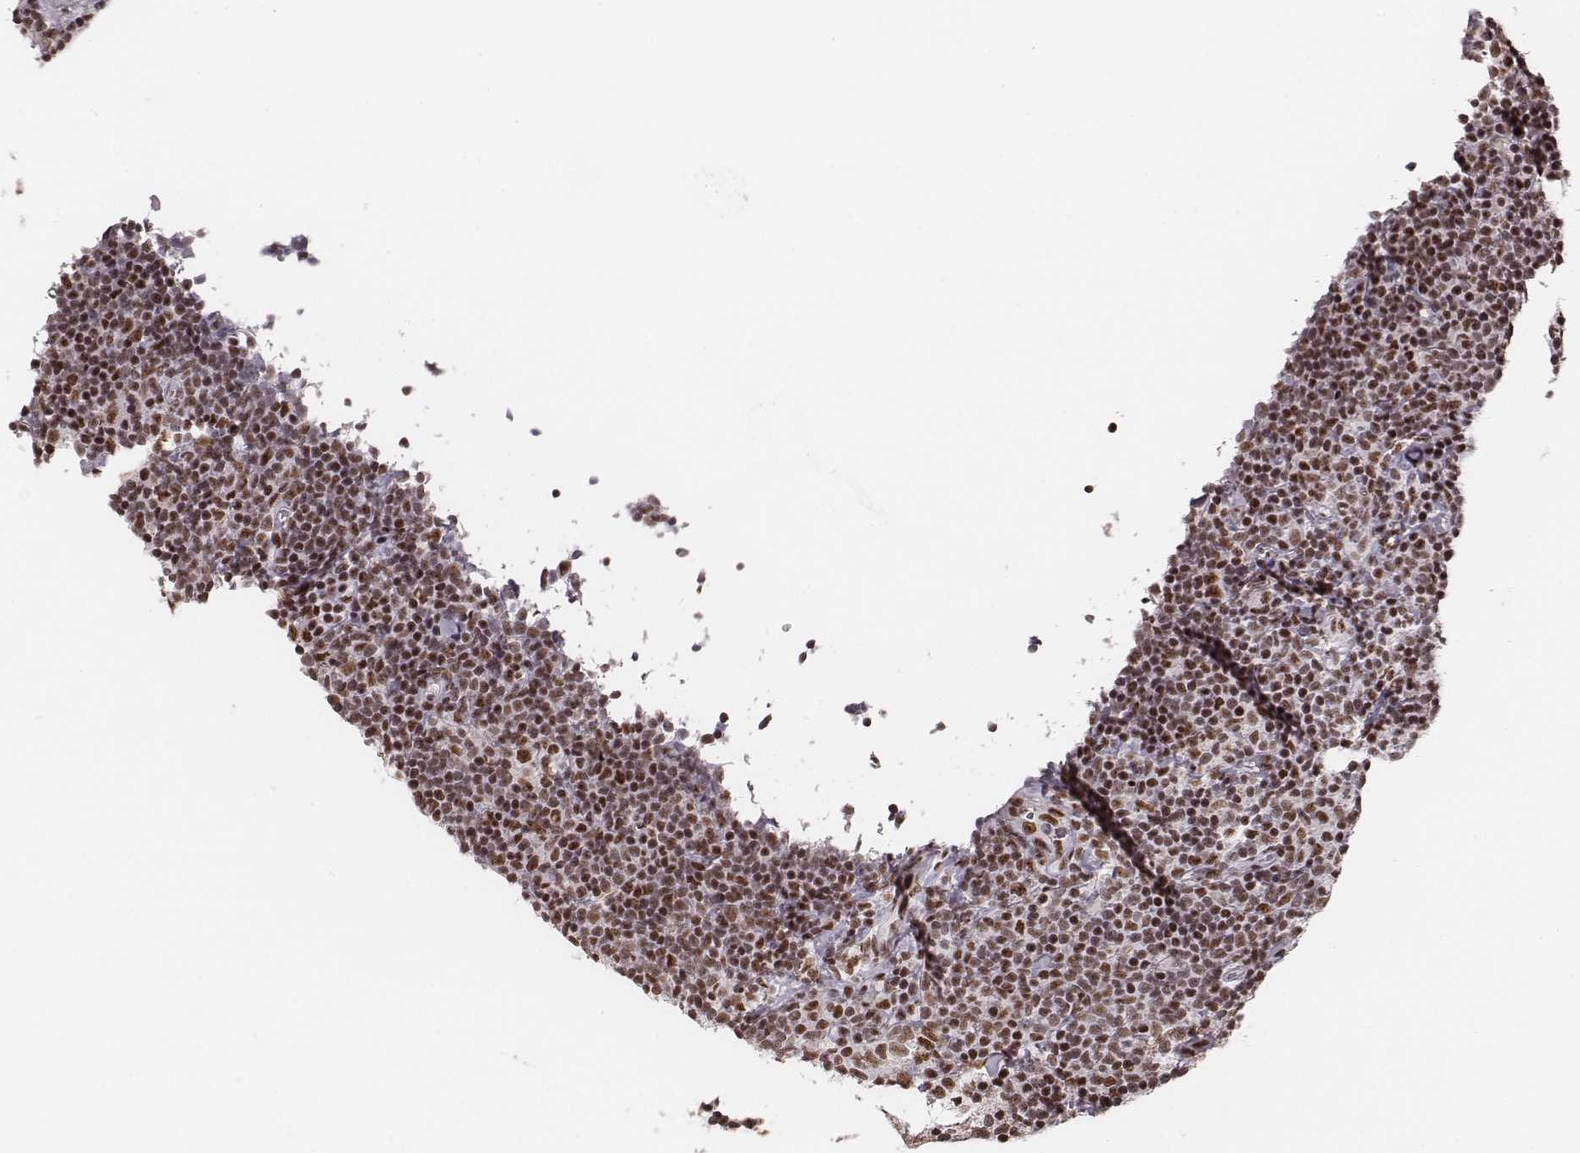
{"staining": {"intensity": "moderate", "quantity": ">75%", "location": "nuclear"}, "tissue": "lymphoma", "cell_type": "Tumor cells", "image_type": "cancer", "snomed": [{"axis": "morphology", "description": "Malignant lymphoma, non-Hodgkin's type, Low grade"}, {"axis": "topography", "description": "Lymph node"}], "caption": "A brown stain highlights moderate nuclear staining of a protein in human lymphoma tumor cells. (brown staining indicates protein expression, while blue staining denotes nuclei).", "gene": "LUC7L", "patient": {"sex": "female", "age": 56}}